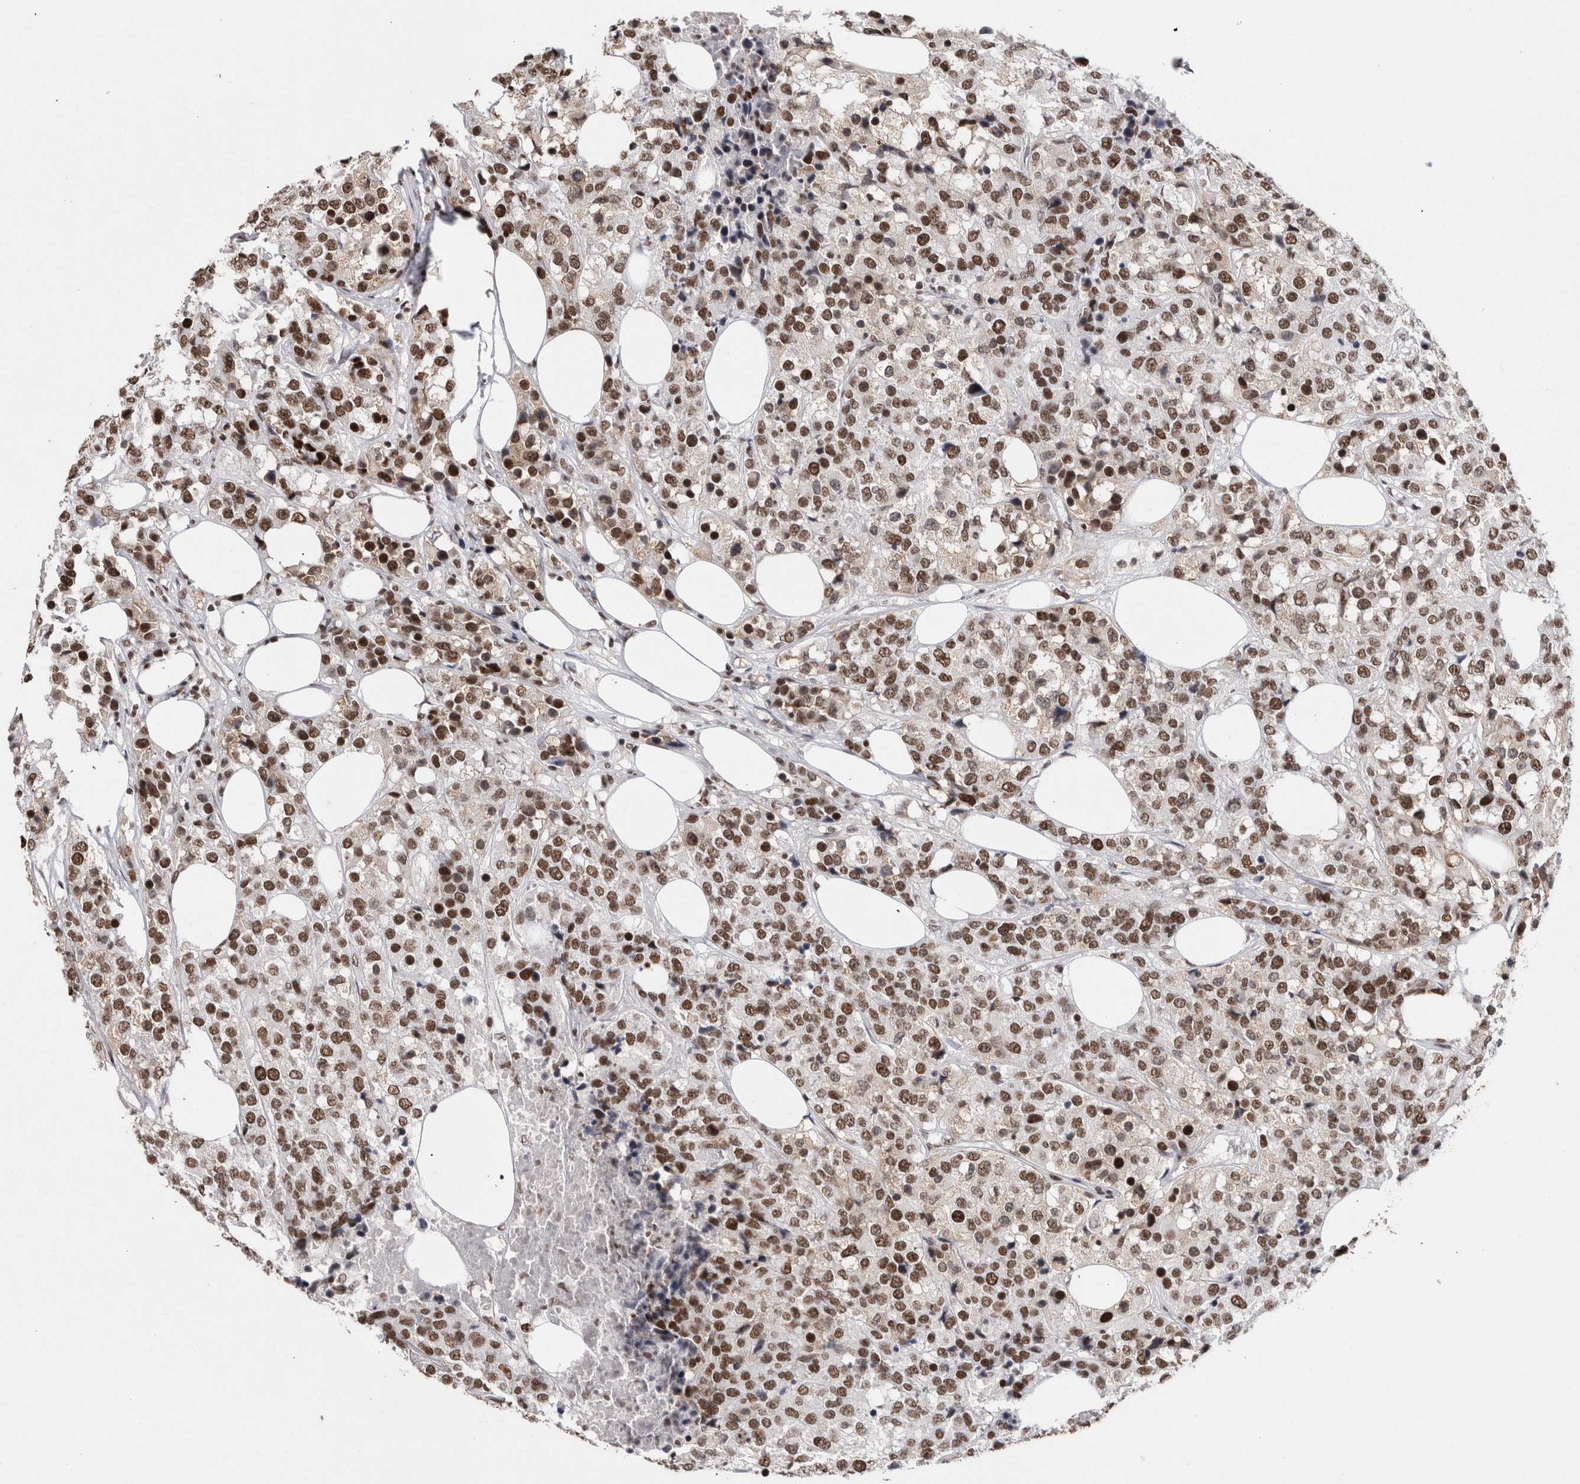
{"staining": {"intensity": "moderate", "quantity": ">75%", "location": "nuclear"}, "tissue": "breast cancer", "cell_type": "Tumor cells", "image_type": "cancer", "snomed": [{"axis": "morphology", "description": "Lobular carcinoma"}, {"axis": "topography", "description": "Breast"}], "caption": "Protein analysis of breast cancer tissue reveals moderate nuclear expression in approximately >75% of tumor cells.", "gene": "SMC1A", "patient": {"sex": "female", "age": 59}}